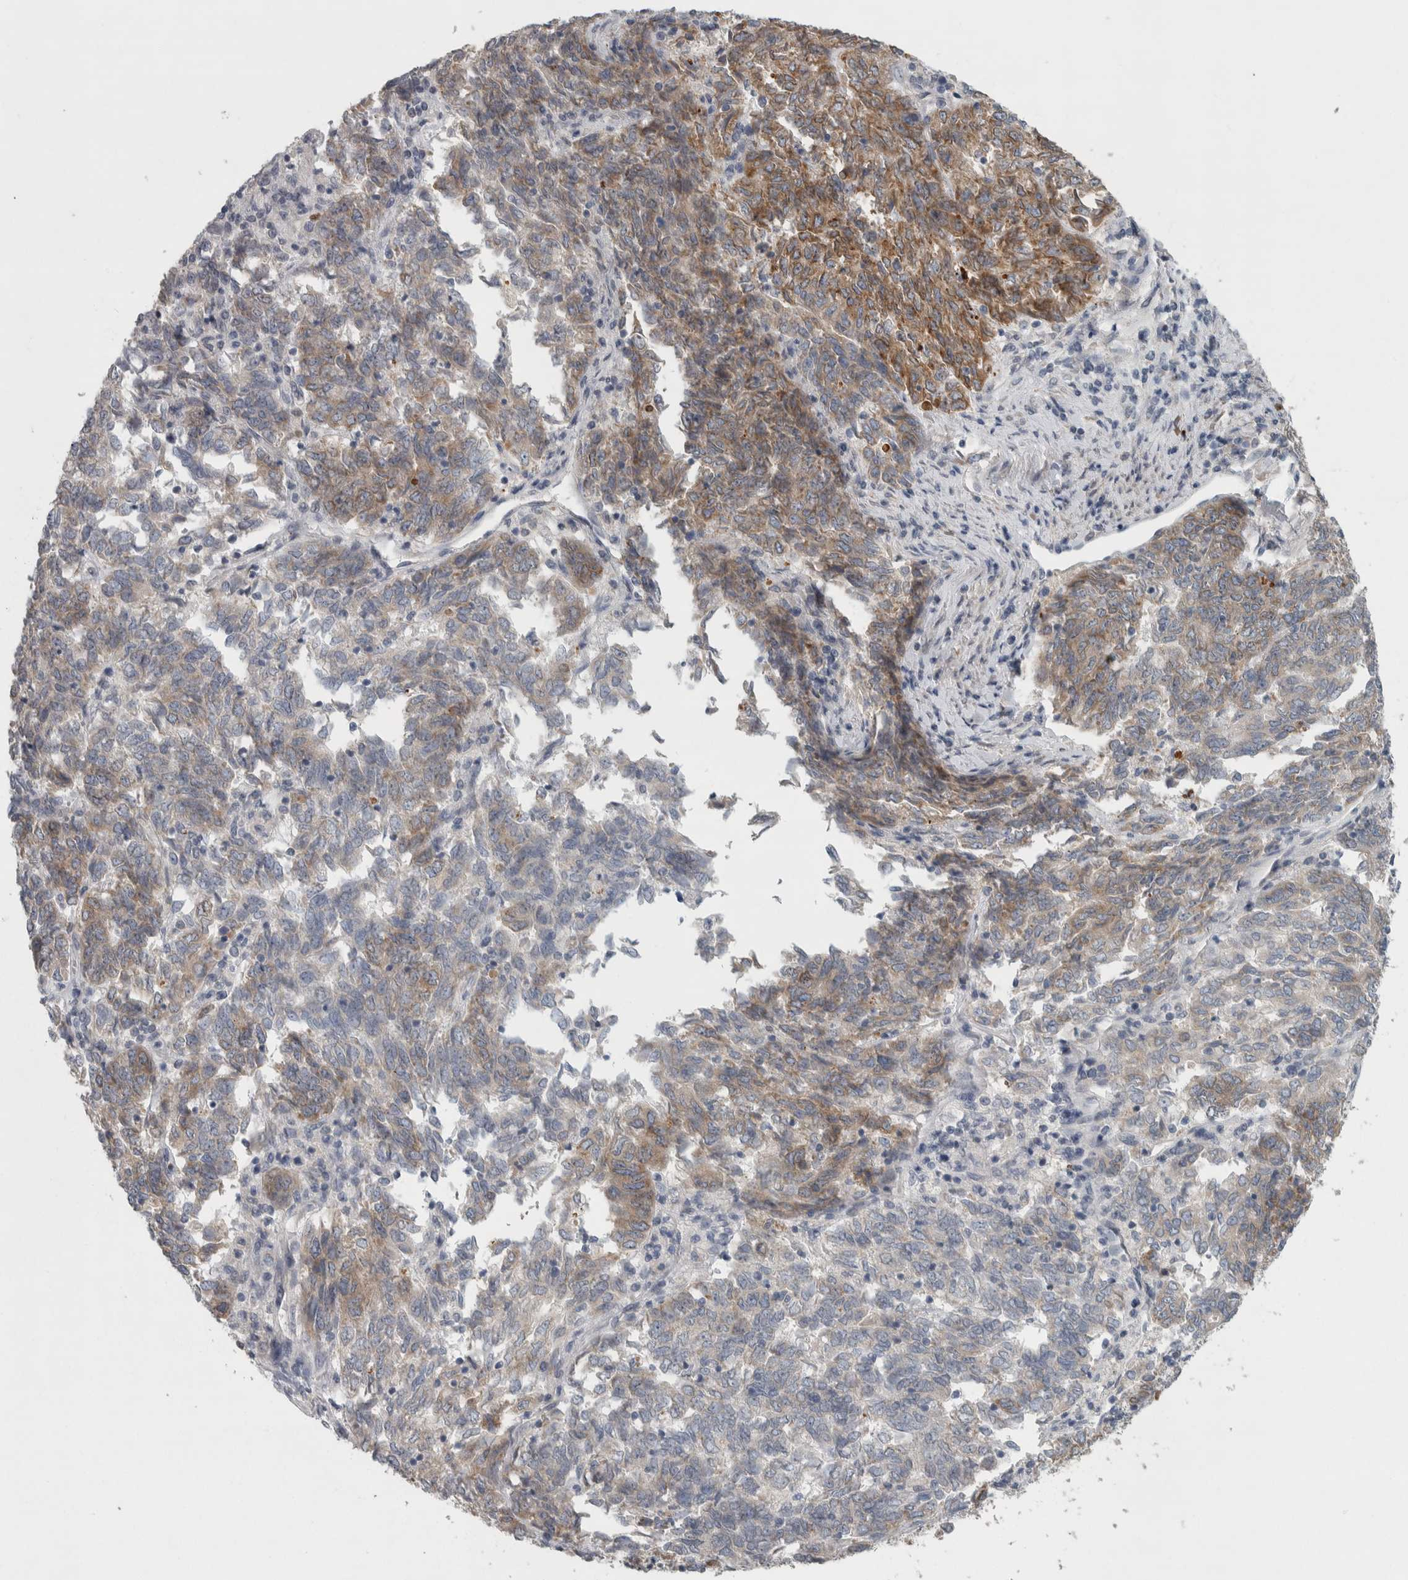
{"staining": {"intensity": "moderate", "quantity": "25%-75%", "location": "cytoplasmic/membranous"}, "tissue": "endometrial cancer", "cell_type": "Tumor cells", "image_type": "cancer", "snomed": [{"axis": "morphology", "description": "Adenocarcinoma, NOS"}, {"axis": "topography", "description": "Endometrium"}], "caption": "Endometrial cancer (adenocarcinoma) stained for a protein displays moderate cytoplasmic/membranous positivity in tumor cells.", "gene": "SIGMAR1", "patient": {"sex": "female", "age": 80}}